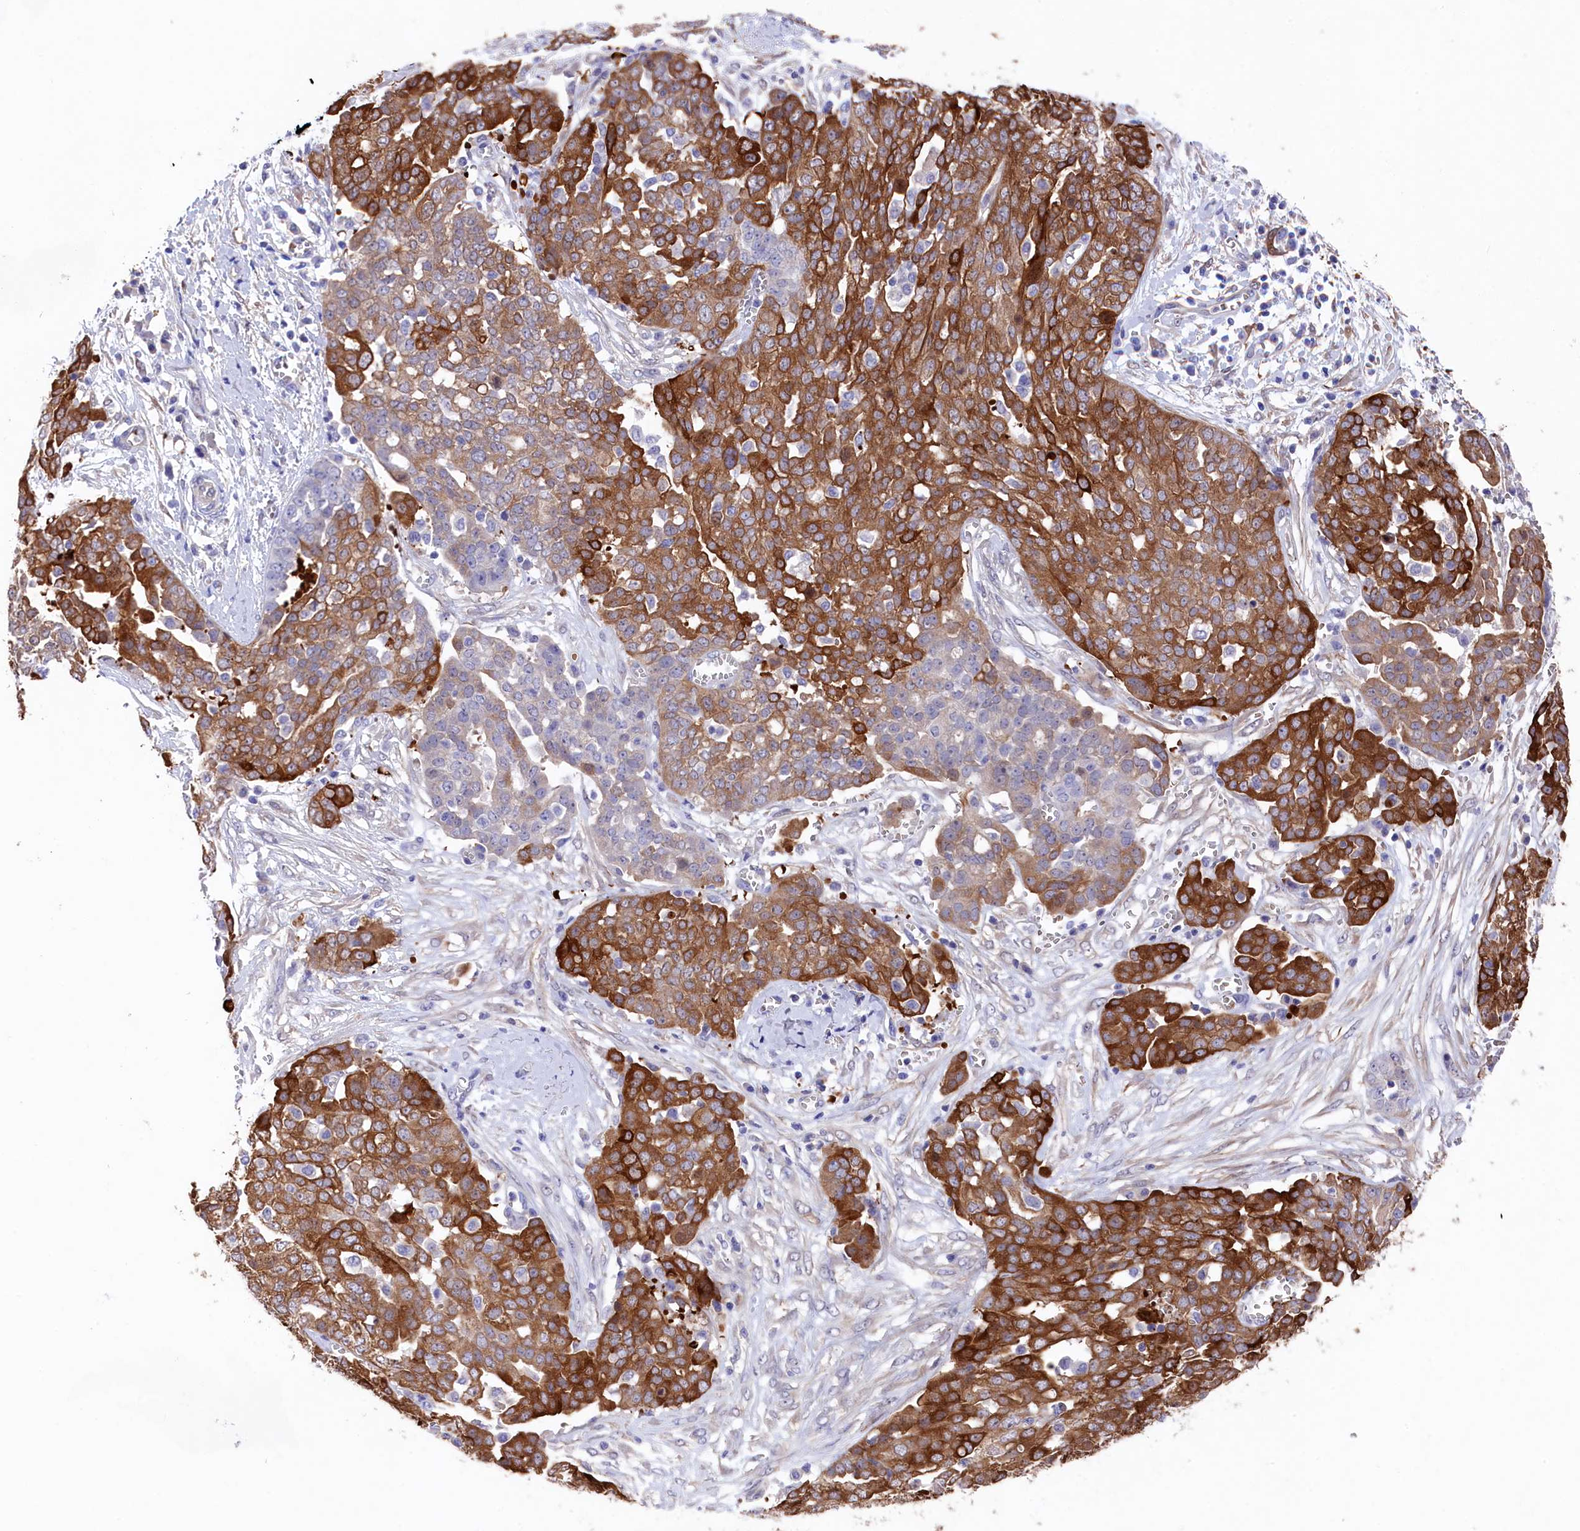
{"staining": {"intensity": "strong", "quantity": "25%-75%", "location": "cytoplasmic/membranous"}, "tissue": "ovarian cancer", "cell_type": "Tumor cells", "image_type": "cancer", "snomed": [{"axis": "morphology", "description": "Cystadenocarcinoma, serous, NOS"}, {"axis": "topography", "description": "Soft tissue"}, {"axis": "topography", "description": "Ovary"}], "caption": "Protein analysis of ovarian cancer (serous cystadenocarcinoma) tissue shows strong cytoplasmic/membranous positivity in about 25%-75% of tumor cells.", "gene": "LHFPL4", "patient": {"sex": "female", "age": 57}}